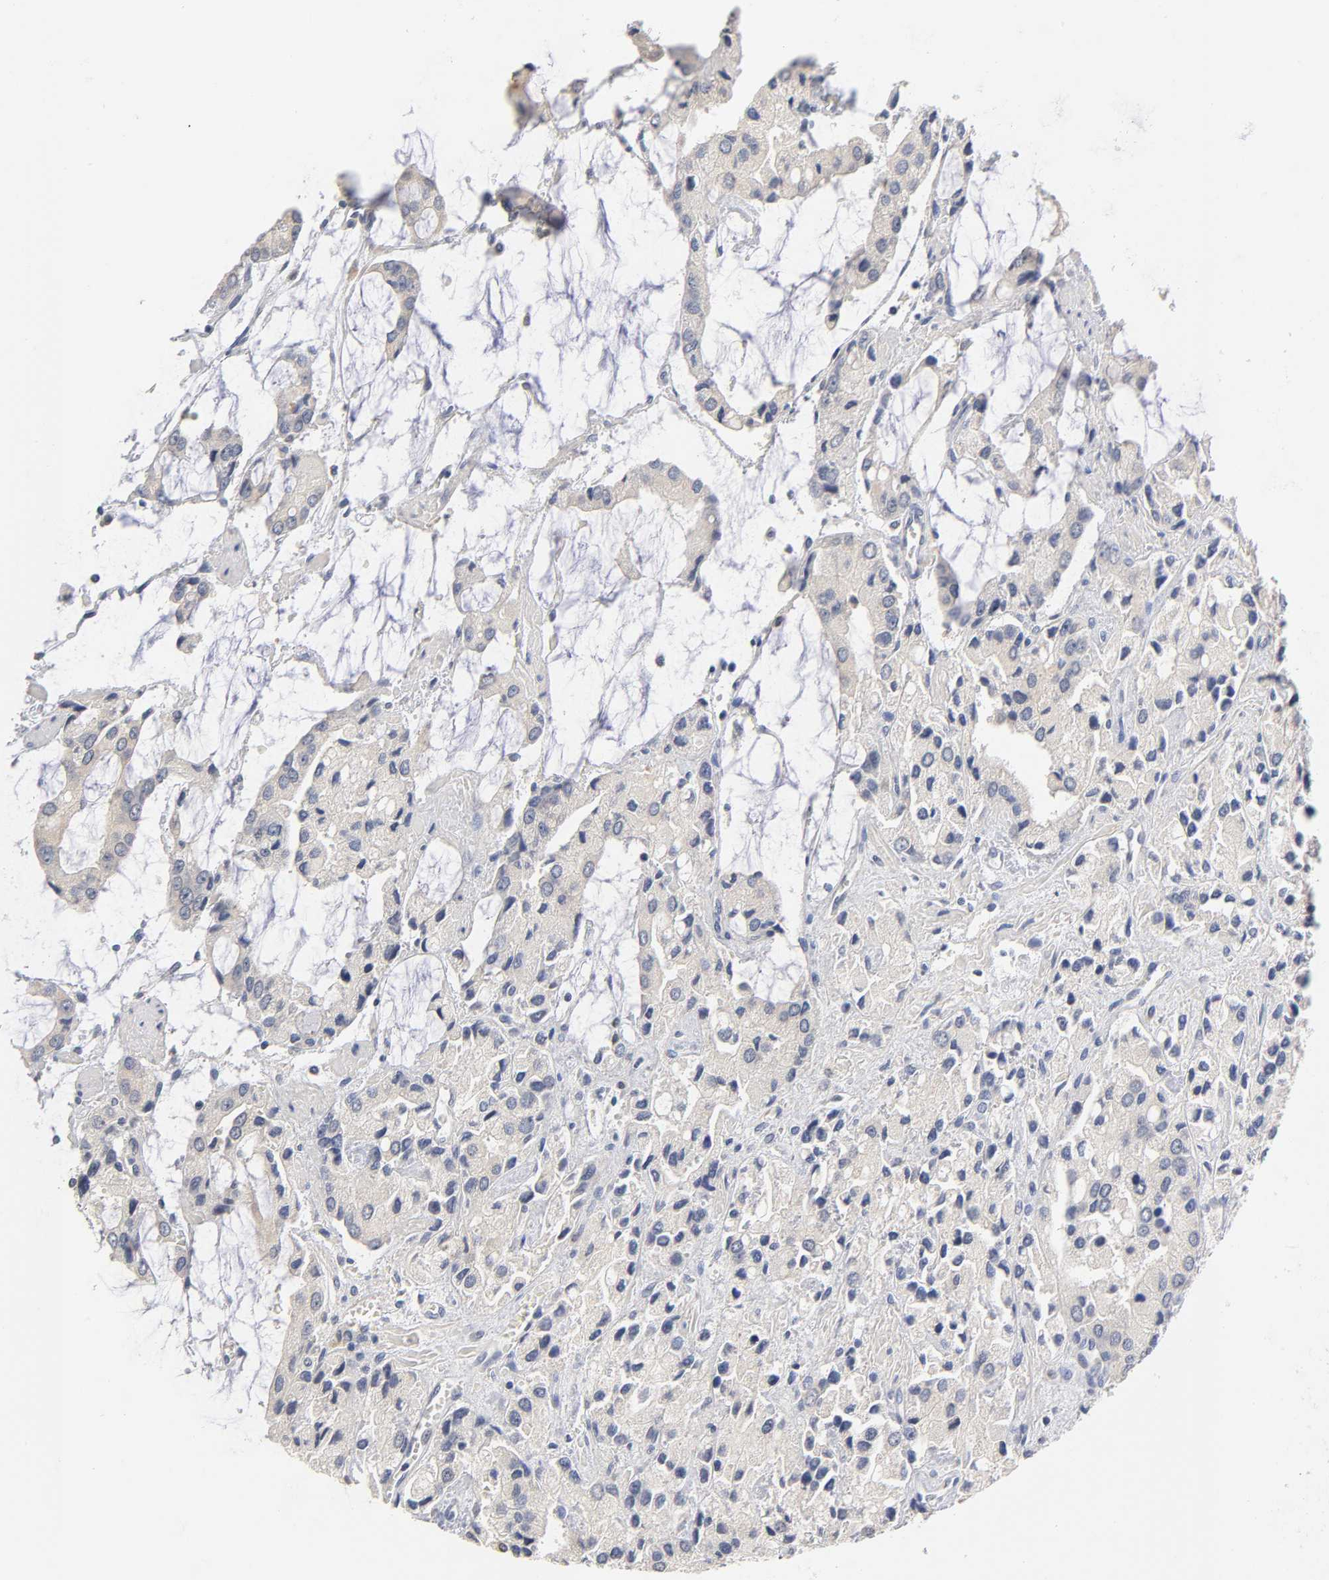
{"staining": {"intensity": "negative", "quantity": "none", "location": "none"}, "tissue": "prostate cancer", "cell_type": "Tumor cells", "image_type": "cancer", "snomed": [{"axis": "morphology", "description": "Adenocarcinoma, High grade"}, {"axis": "topography", "description": "Prostate"}], "caption": "A histopathology image of human prostate cancer (high-grade adenocarcinoma) is negative for staining in tumor cells.", "gene": "OVOL1", "patient": {"sex": "male", "age": 67}}